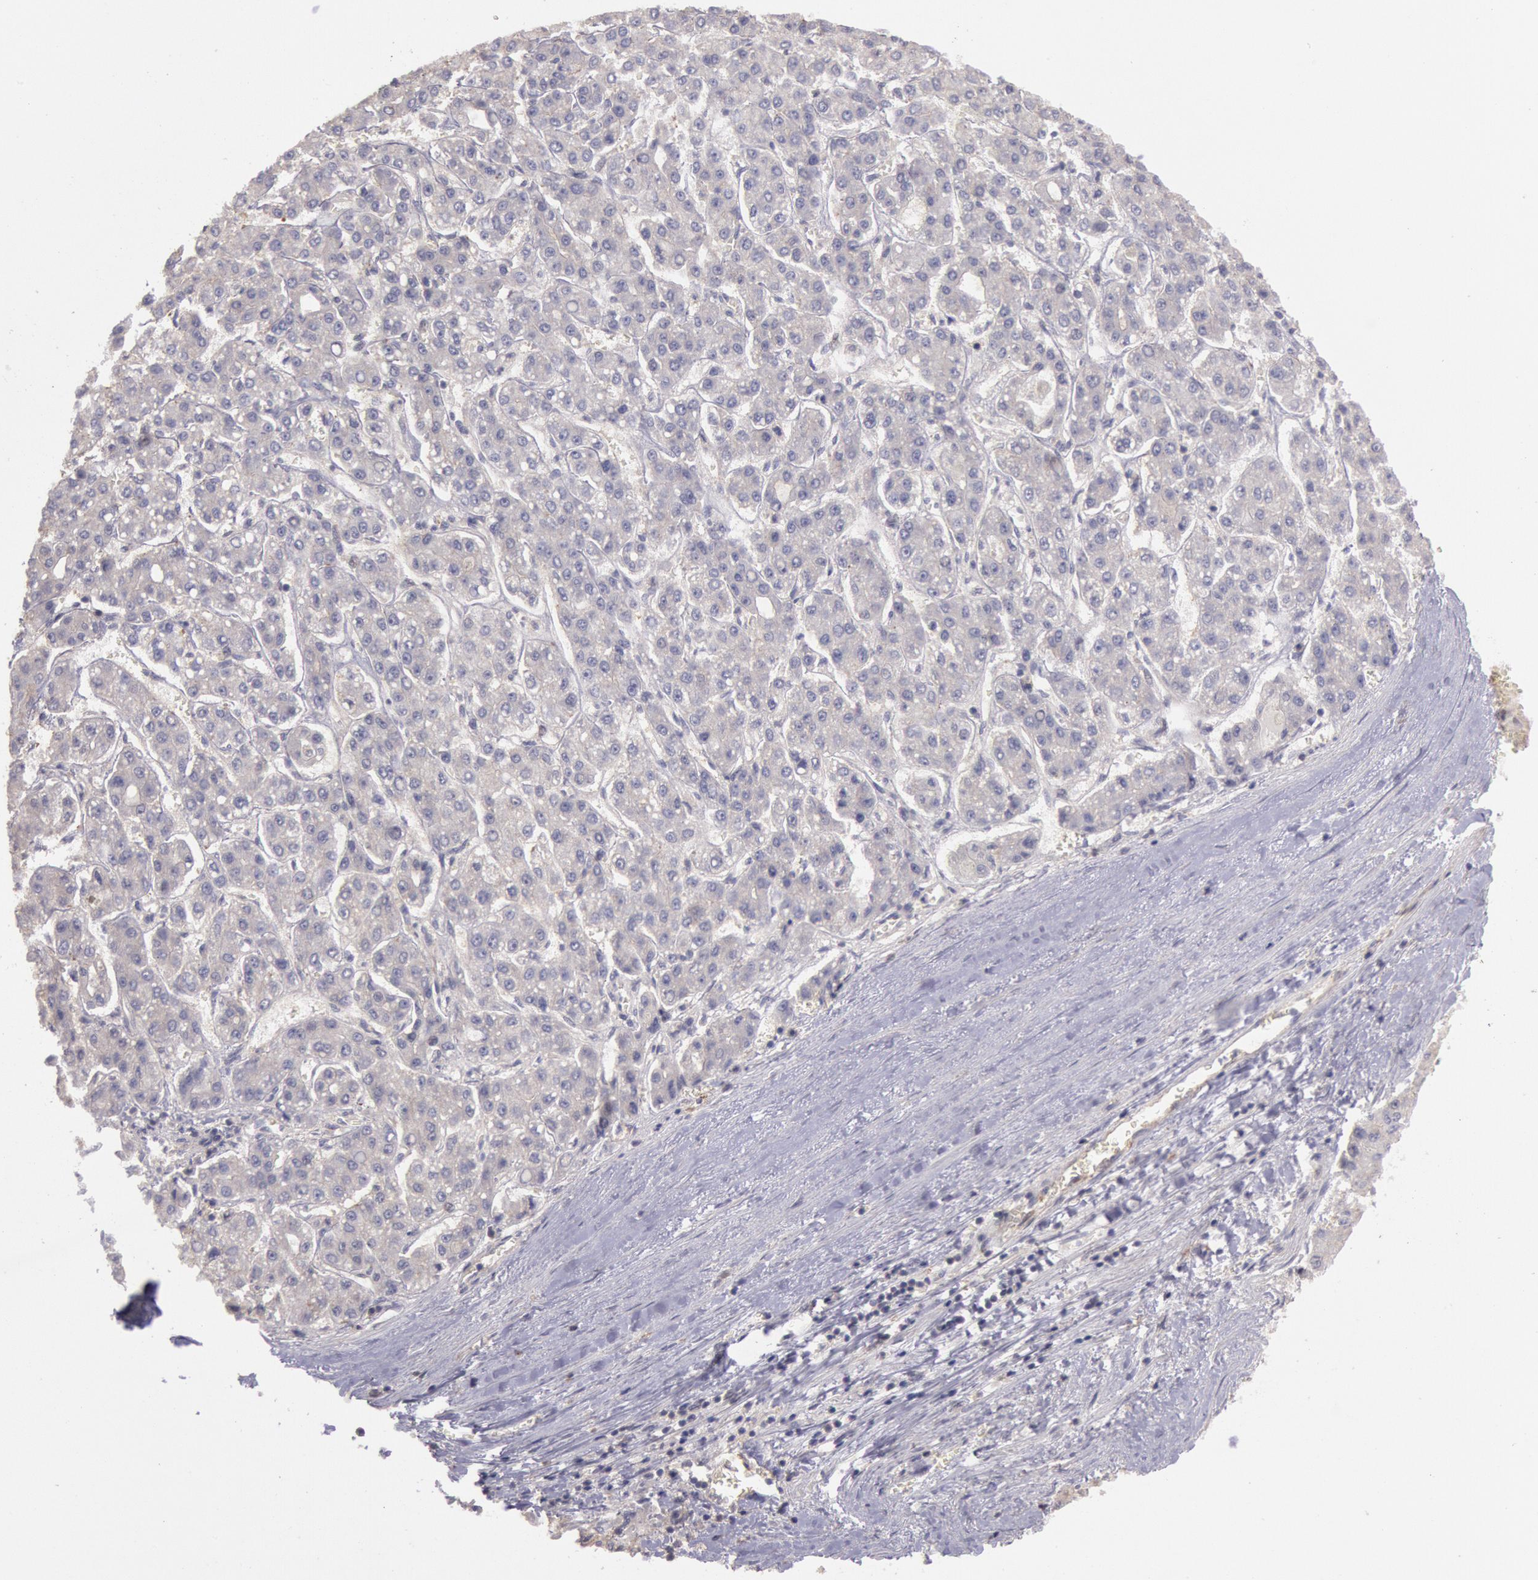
{"staining": {"intensity": "negative", "quantity": "none", "location": "none"}, "tissue": "liver cancer", "cell_type": "Tumor cells", "image_type": "cancer", "snomed": [{"axis": "morphology", "description": "Carcinoma, Hepatocellular, NOS"}, {"axis": "topography", "description": "Liver"}], "caption": "Immunohistochemical staining of human hepatocellular carcinoma (liver) displays no significant positivity in tumor cells. Brightfield microscopy of immunohistochemistry stained with DAB (3,3'-diaminobenzidine) (brown) and hematoxylin (blue), captured at high magnification.", "gene": "TRIB2", "patient": {"sex": "male", "age": 69}}